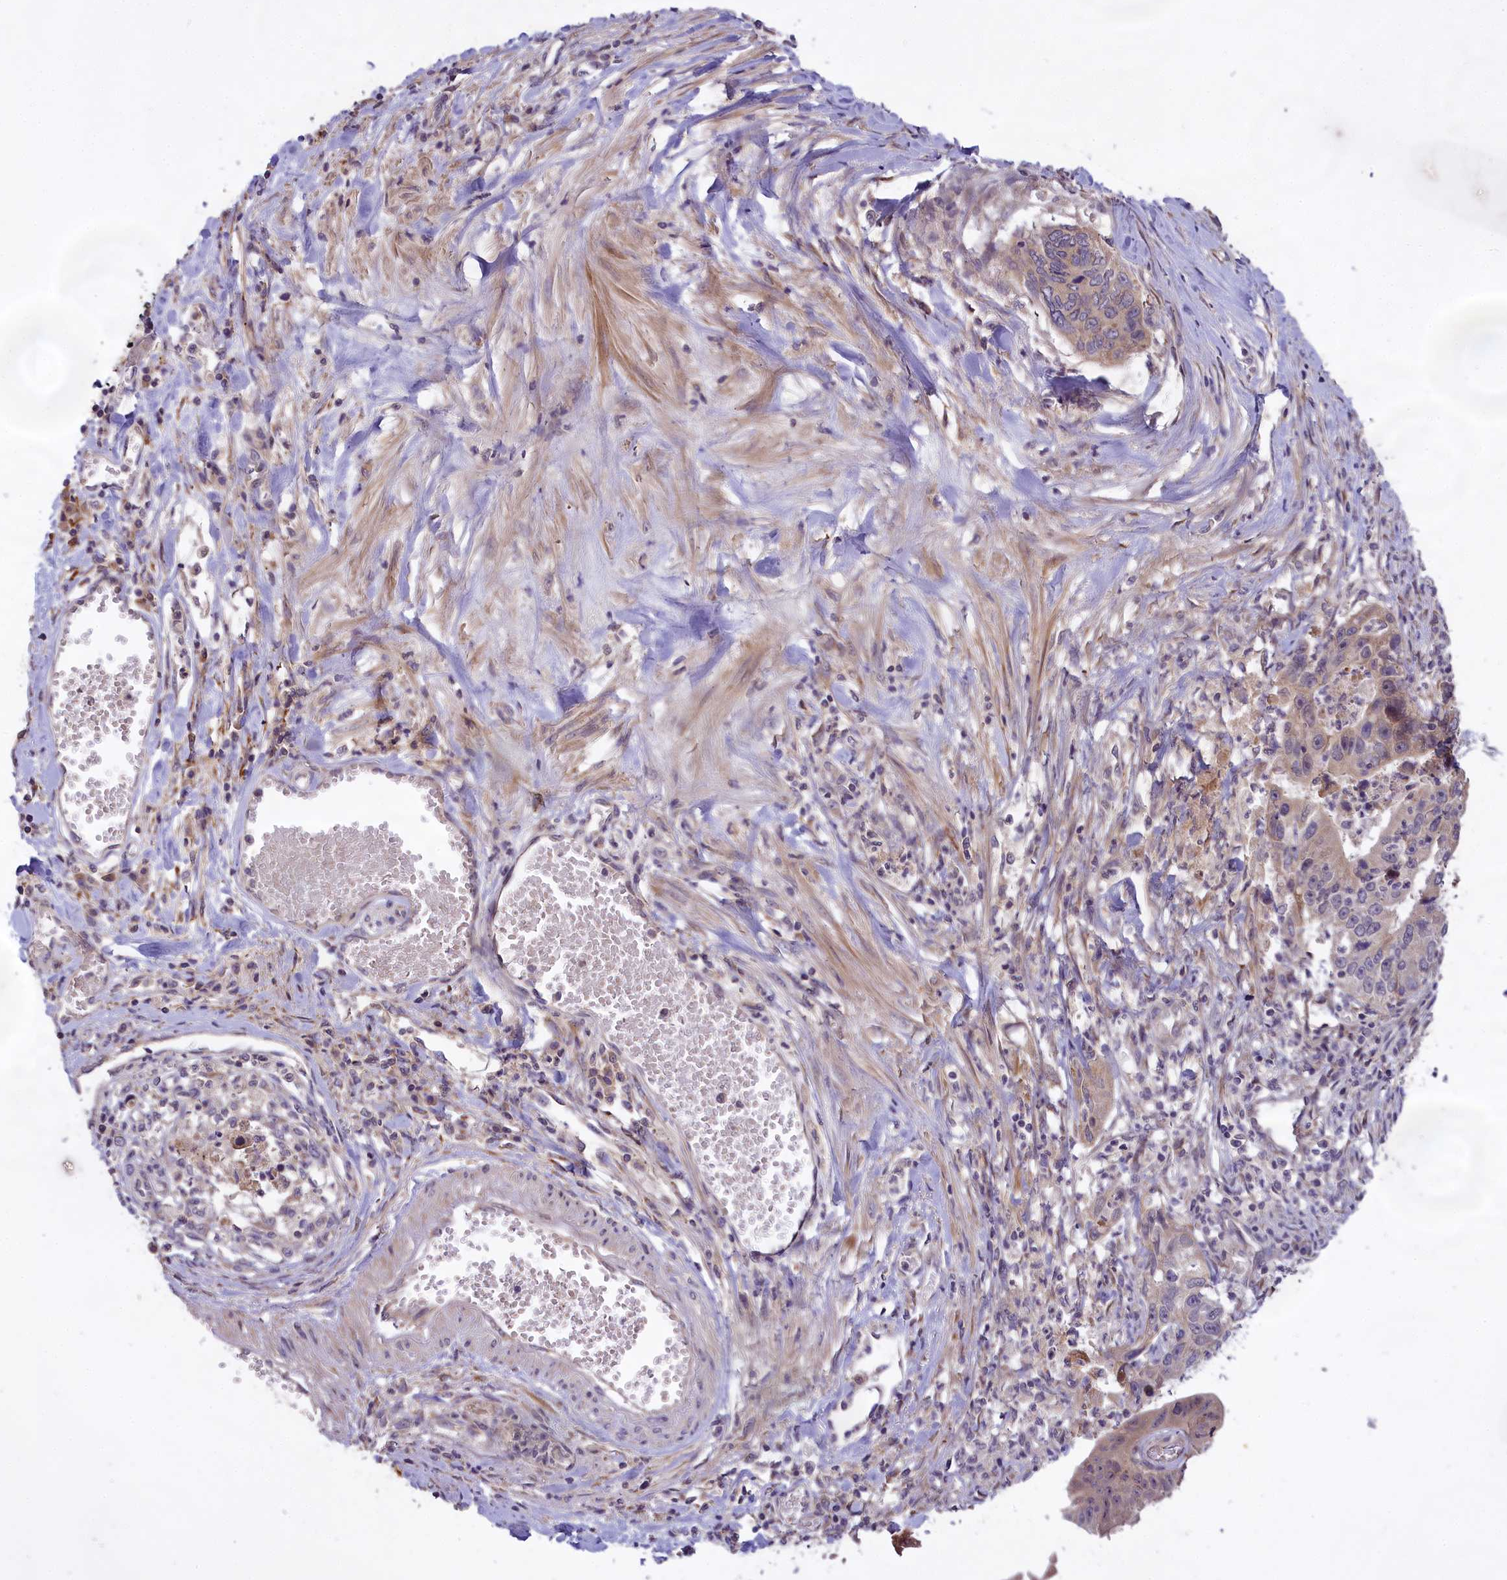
{"staining": {"intensity": "weak", "quantity": "<25%", "location": "cytoplasmic/membranous"}, "tissue": "stomach cancer", "cell_type": "Tumor cells", "image_type": "cancer", "snomed": [{"axis": "morphology", "description": "Adenocarcinoma, NOS"}, {"axis": "topography", "description": "Stomach"}], "caption": "Immunohistochemistry (IHC) photomicrograph of stomach cancer stained for a protein (brown), which reveals no staining in tumor cells.", "gene": "MEMO1", "patient": {"sex": "male", "age": 59}}